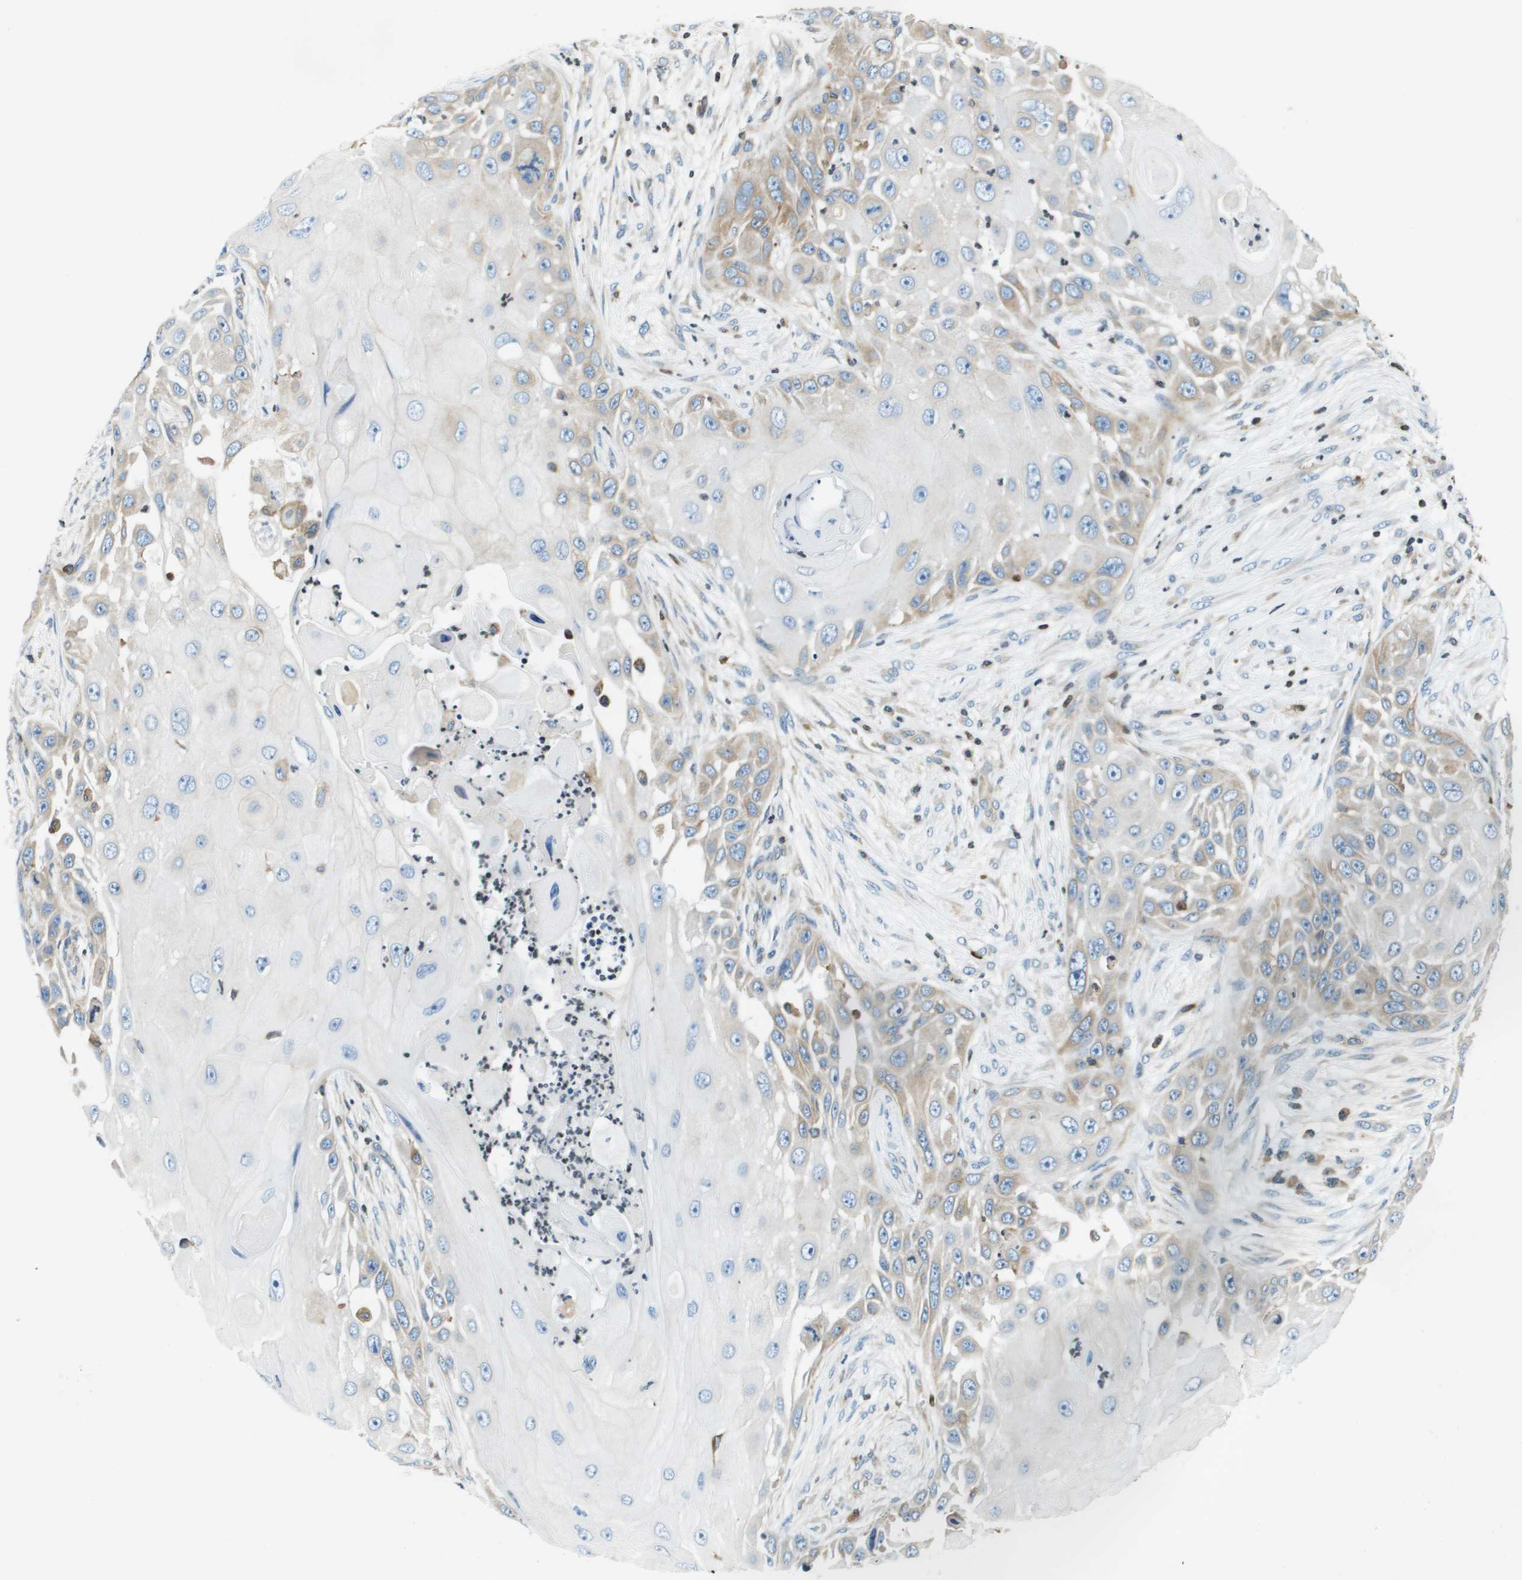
{"staining": {"intensity": "weak", "quantity": "25%-75%", "location": "cytoplasmic/membranous"}, "tissue": "skin cancer", "cell_type": "Tumor cells", "image_type": "cancer", "snomed": [{"axis": "morphology", "description": "Squamous cell carcinoma, NOS"}, {"axis": "topography", "description": "Skin"}], "caption": "This is a histology image of IHC staining of skin cancer, which shows weak positivity in the cytoplasmic/membranous of tumor cells.", "gene": "ESYT1", "patient": {"sex": "female", "age": 44}}